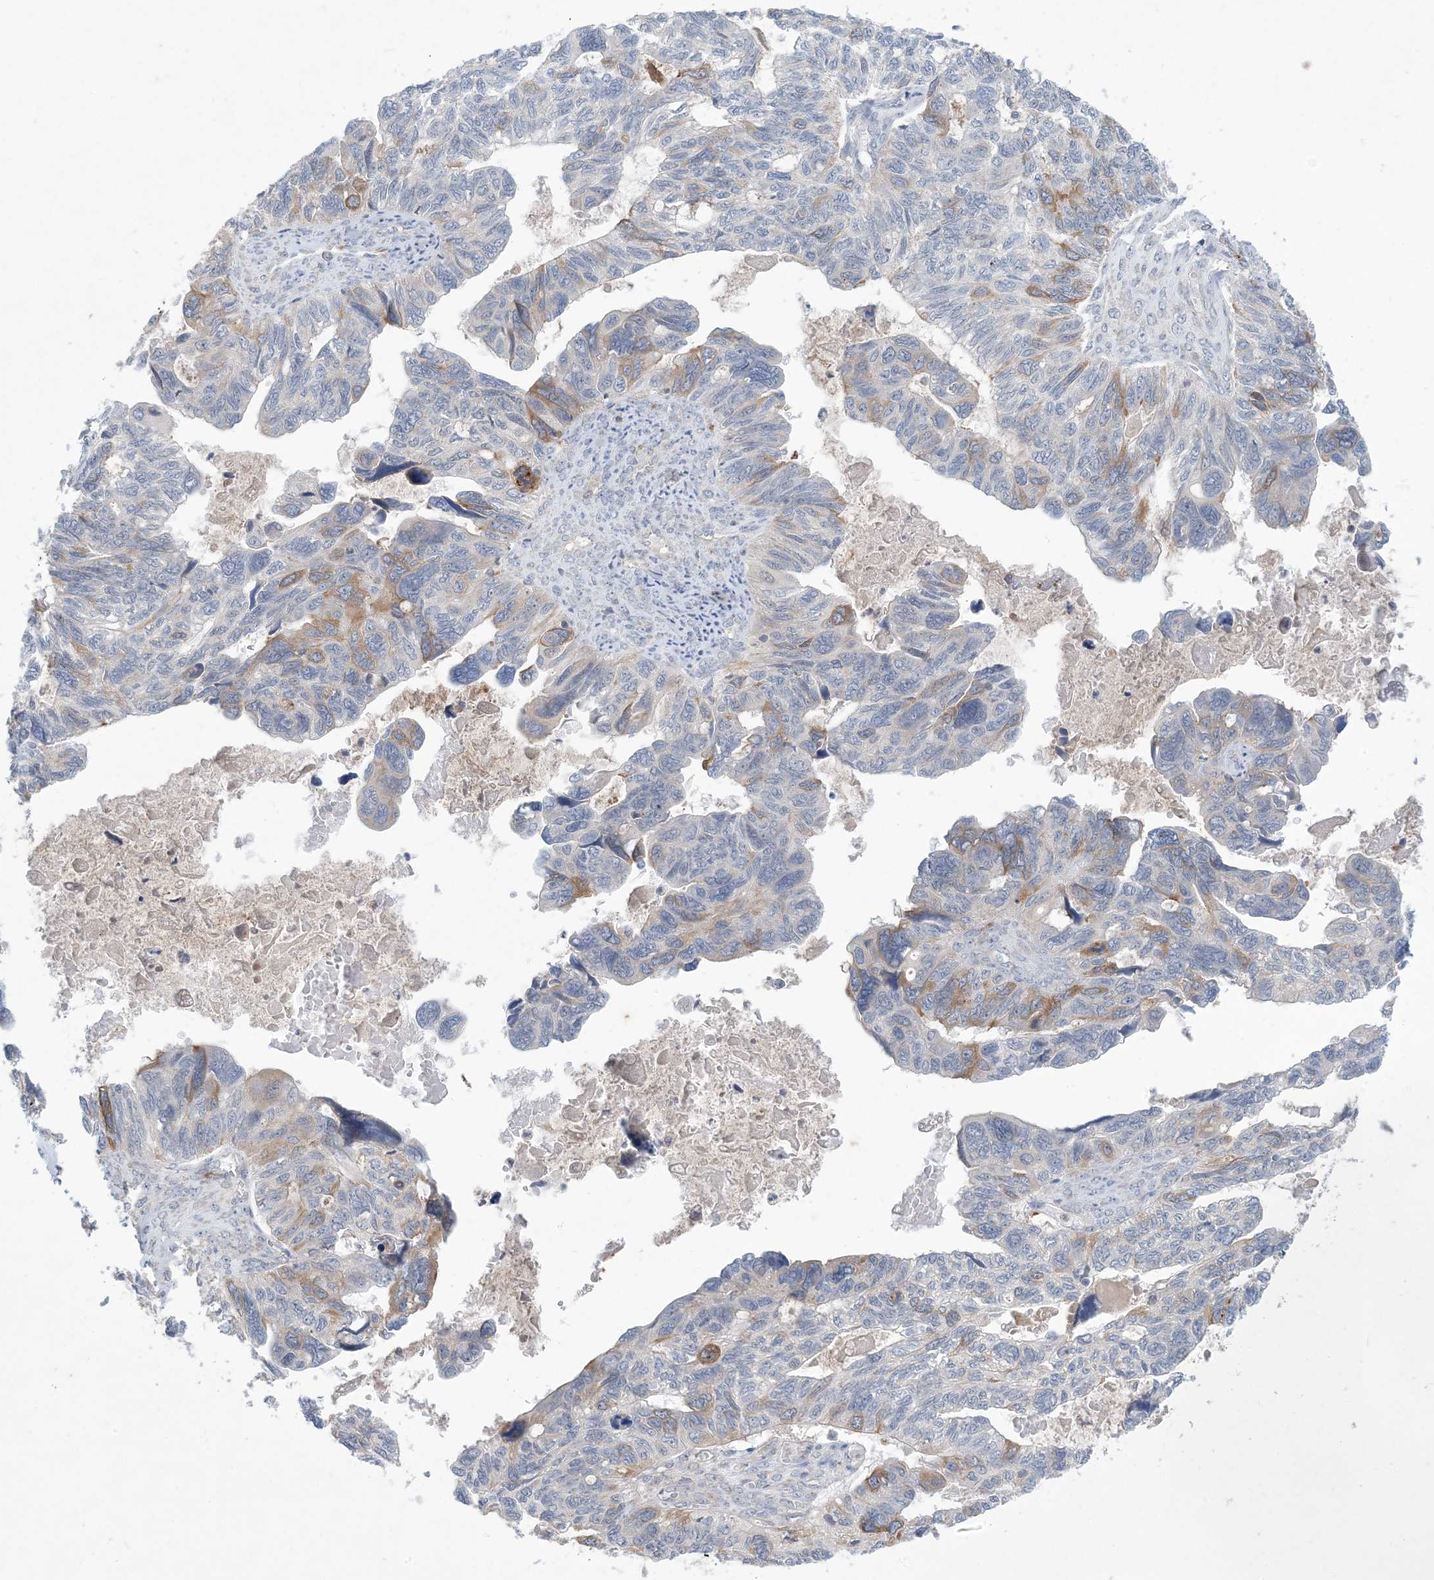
{"staining": {"intensity": "weak", "quantity": "<25%", "location": "cytoplasmic/membranous"}, "tissue": "ovarian cancer", "cell_type": "Tumor cells", "image_type": "cancer", "snomed": [{"axis": "morphology", "description": "Cystadenocarcinoma, serous, NOS"}, {"axis": "topography", "description": "Ovary"}], "caption": "Immunohistochemistry micrograph of serous cystadenocarcinoma (ovarian) stained for a protein (brown), which shows no expression in tumor cells.", "gene": "AOC1", "patient": {"sex": "female", "age": 79}}